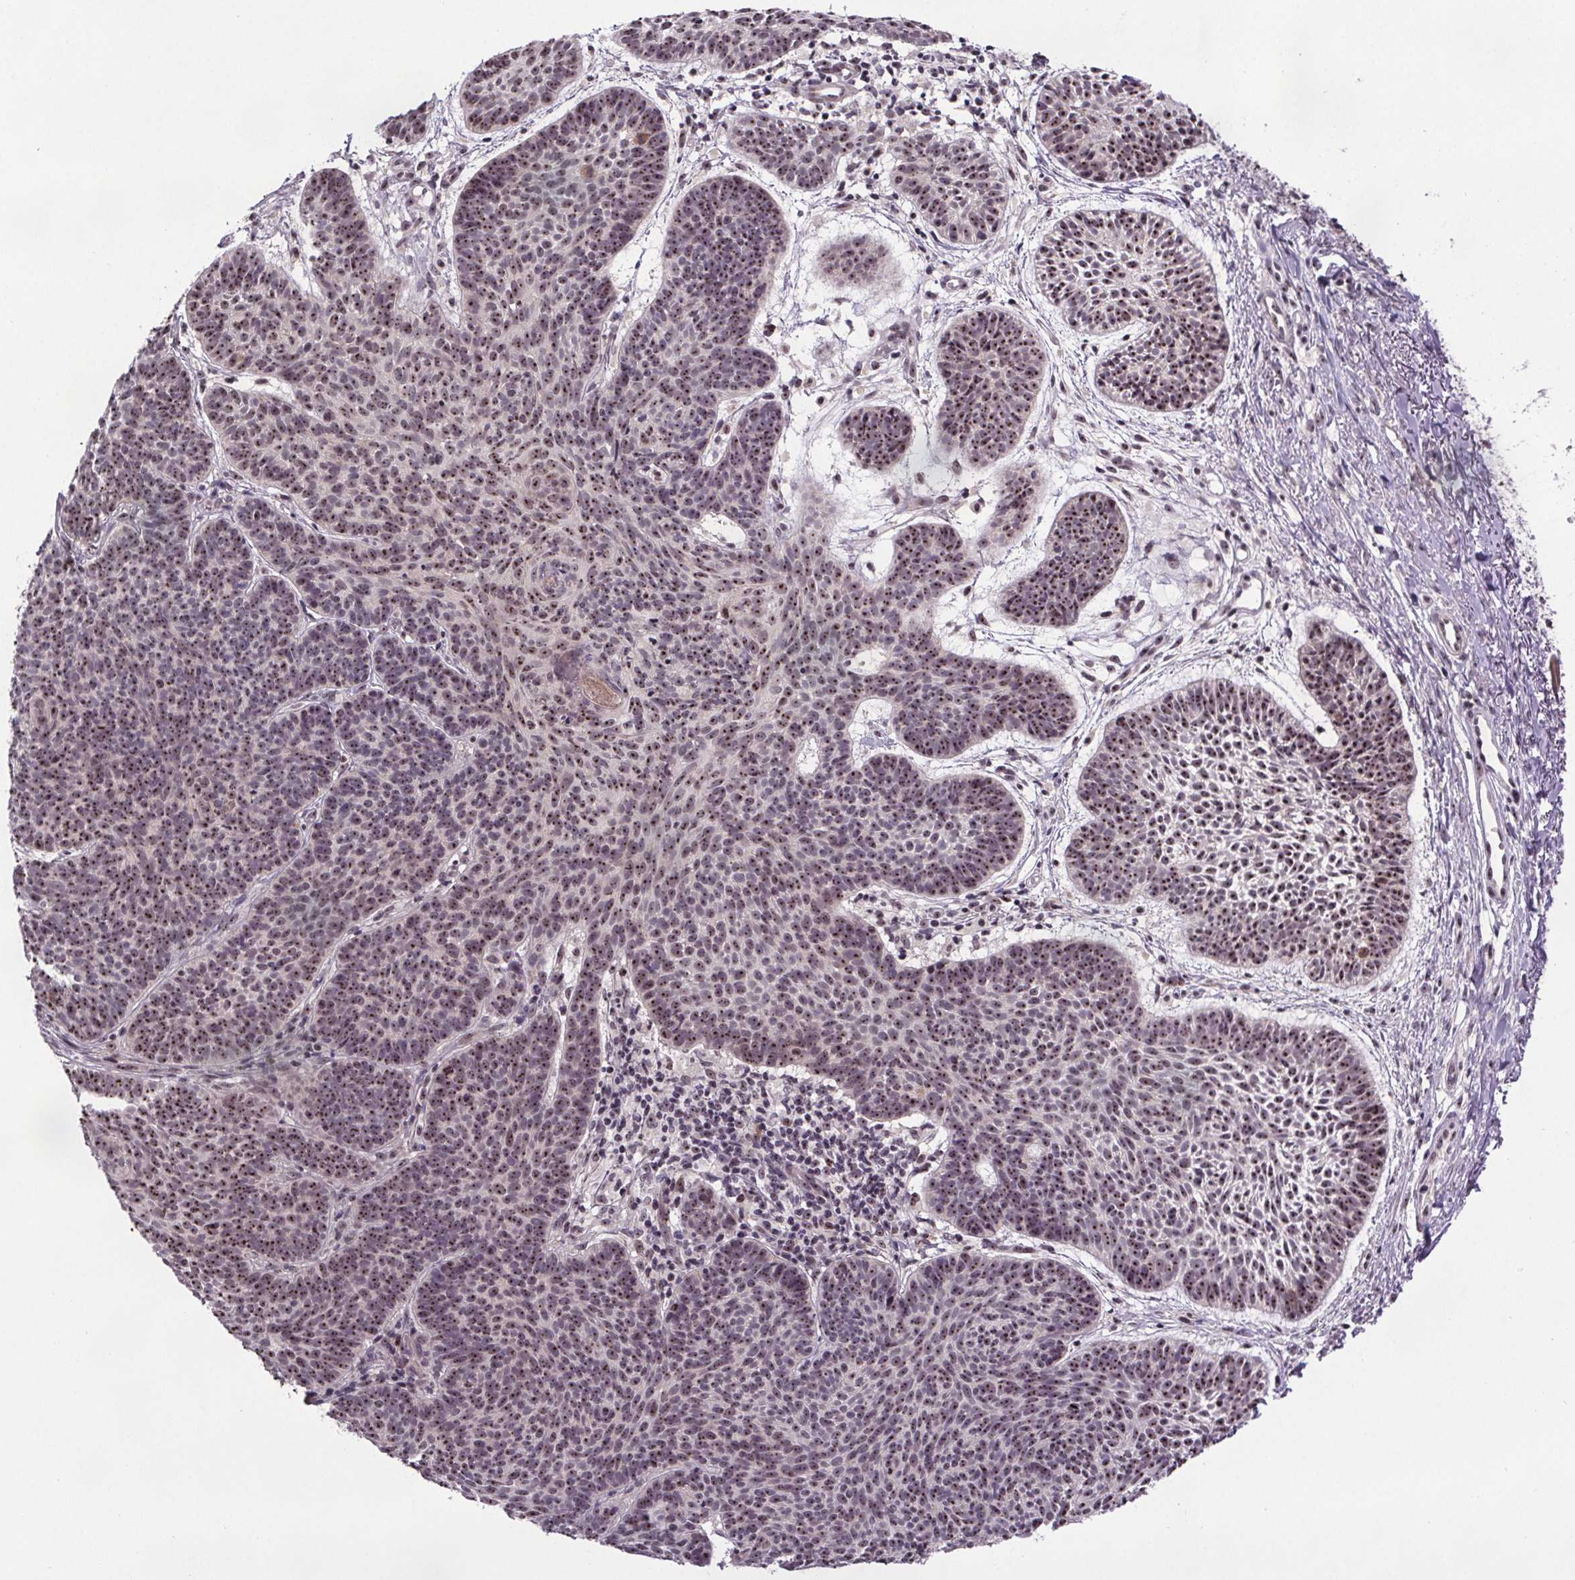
{"staining": {"intensity": "moderate", "quantity": ">75%", "location": "nuclear"}, "tissue": "skin cancer", "cell_type": "Tumor cells", "image_type": "cancer", "snomed": [{"axis": "morphology", "description": "Basal cell carcinoma"}, {"axis": "topography", "description": "Skin"}], "caption": "The image exhibits staining of skin cancer, revealing moderate nuclear protein expression (brown color) within tumor cells. (Stains: DAB (3,3'-diaminobenzidine) in brown, nuclei in blue, Microscopy: brightfield microscopy at high magnification).", "gene": "ATMIN", "patient": {"sex": "male", "age": 72}}